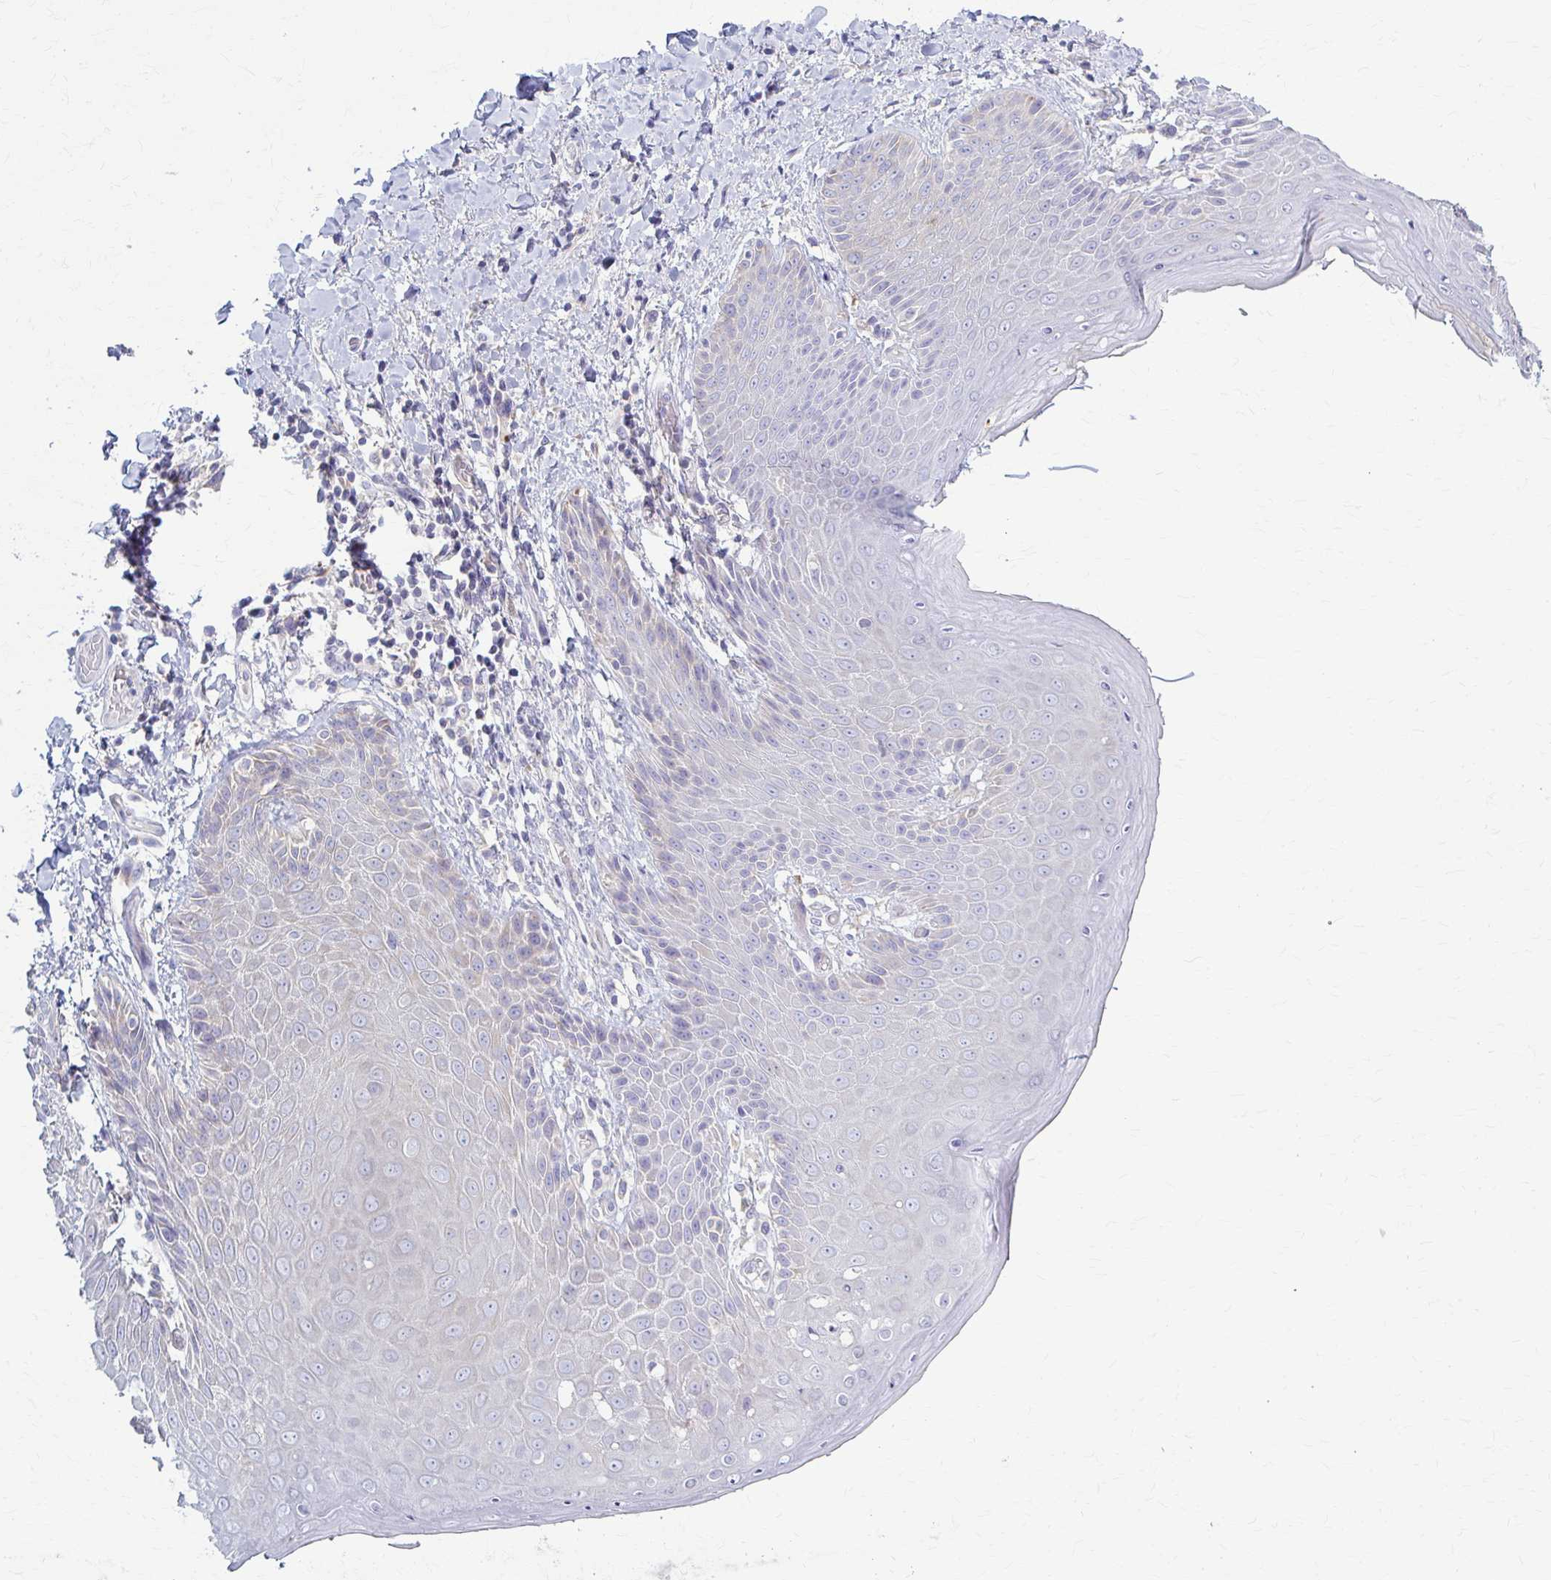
{"staining": {"intensity": "weak", "quantity": "<25%", "location": "cytoplasmic/membranous"}, "tissue": "skin", "cell_type": "Epidermal cells", "image_type": "normal", "snomed": [{"axis": "morphology", "description": "Normal tissue, NOS"}, {"axis": "topography", "description": "Anal"}, {"axis": "topography", "description": "Peripheral nerve tissue"}], "caption": "This is an IHC photomicrograph of benign human skin. There is no positivity in epidermal cells.", "gene": "PRKRA", "patient": {"sex": "male", "age": 51}}